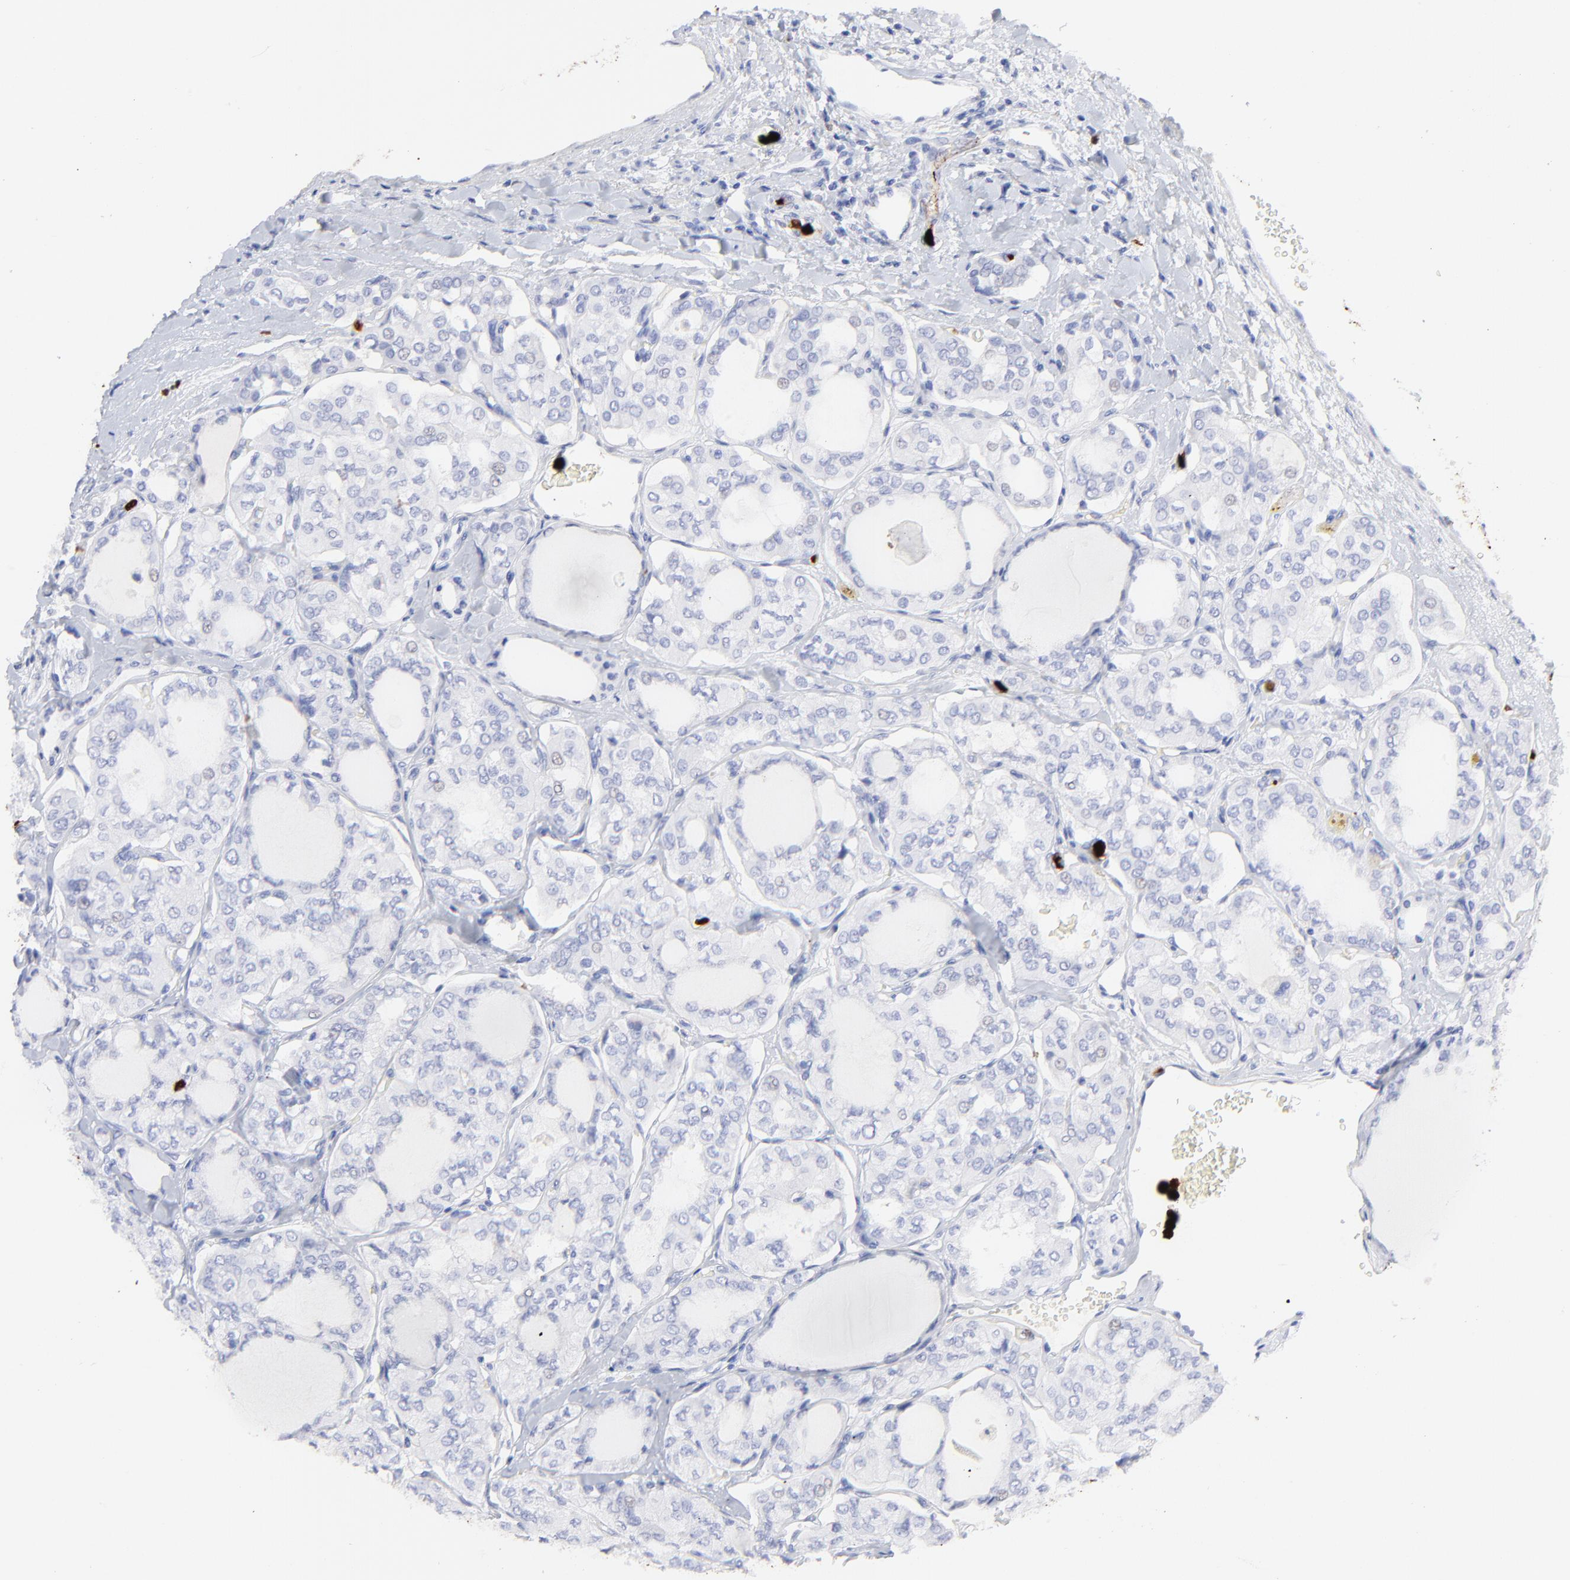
{"staining": {"intensity": "negative", "quantity": "none", "location": "none"}, "tissue": "thyroid cancer", "cell_type": "Tumor cells", "image_type": "cancer", "snomed": [{"axis": "morphology", "description": "Papillary adenocarcinoma, NOS"}, {"axis": "topography", "description": "Thyroid gland"}], "caption": "A photomicrograph of thyroid cancer (papillary adenocarcinoma) stained for a protein exhibits no brown staining in tumor cells.", "gene": "S100A12", "patient": {"sex": "male", "age": 20}}